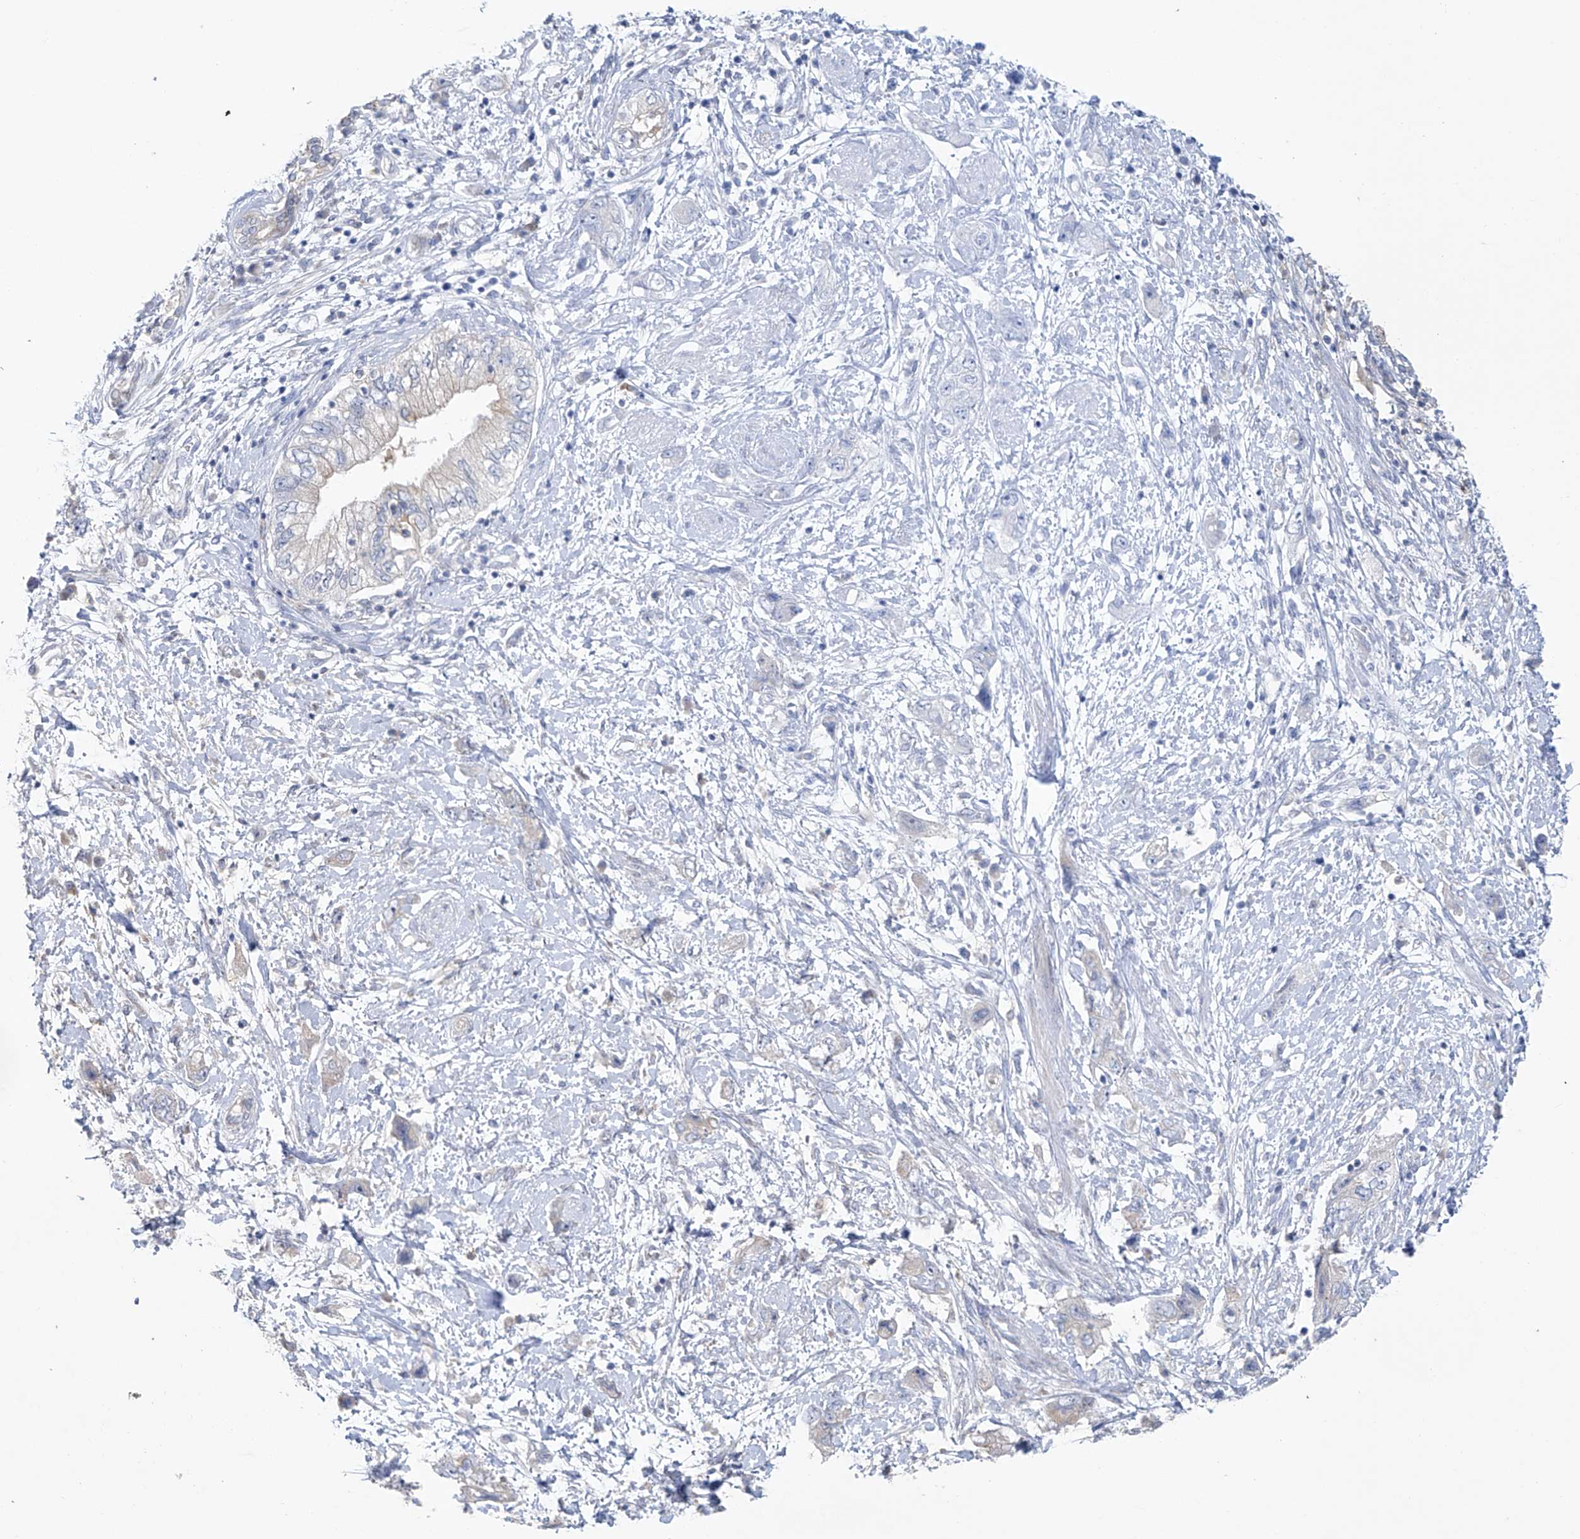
{"staining": {"intensity": "moderate", "quantity": "25%-75%", "location": "cytoplasmic/membranous"}, "tissue": "pancreatic cancer", "cell_type": "Tumor cells", "image_type": "cancer", "snomed": [{"axis": "morphology", "description": "Adenocarcinoma, NOS"}, {"axis": "topography", "description": "Pancreas"}], "caption": "There is medium levels of moderate cytoplasmic/membranous positivity in tumor cells of pancreatic cancer (adenocarcinoma), as demonstrated by immunohistochemical staining (brown color).", "gene": "KLC4", "patient": {"sex": "female", "age": 73}}